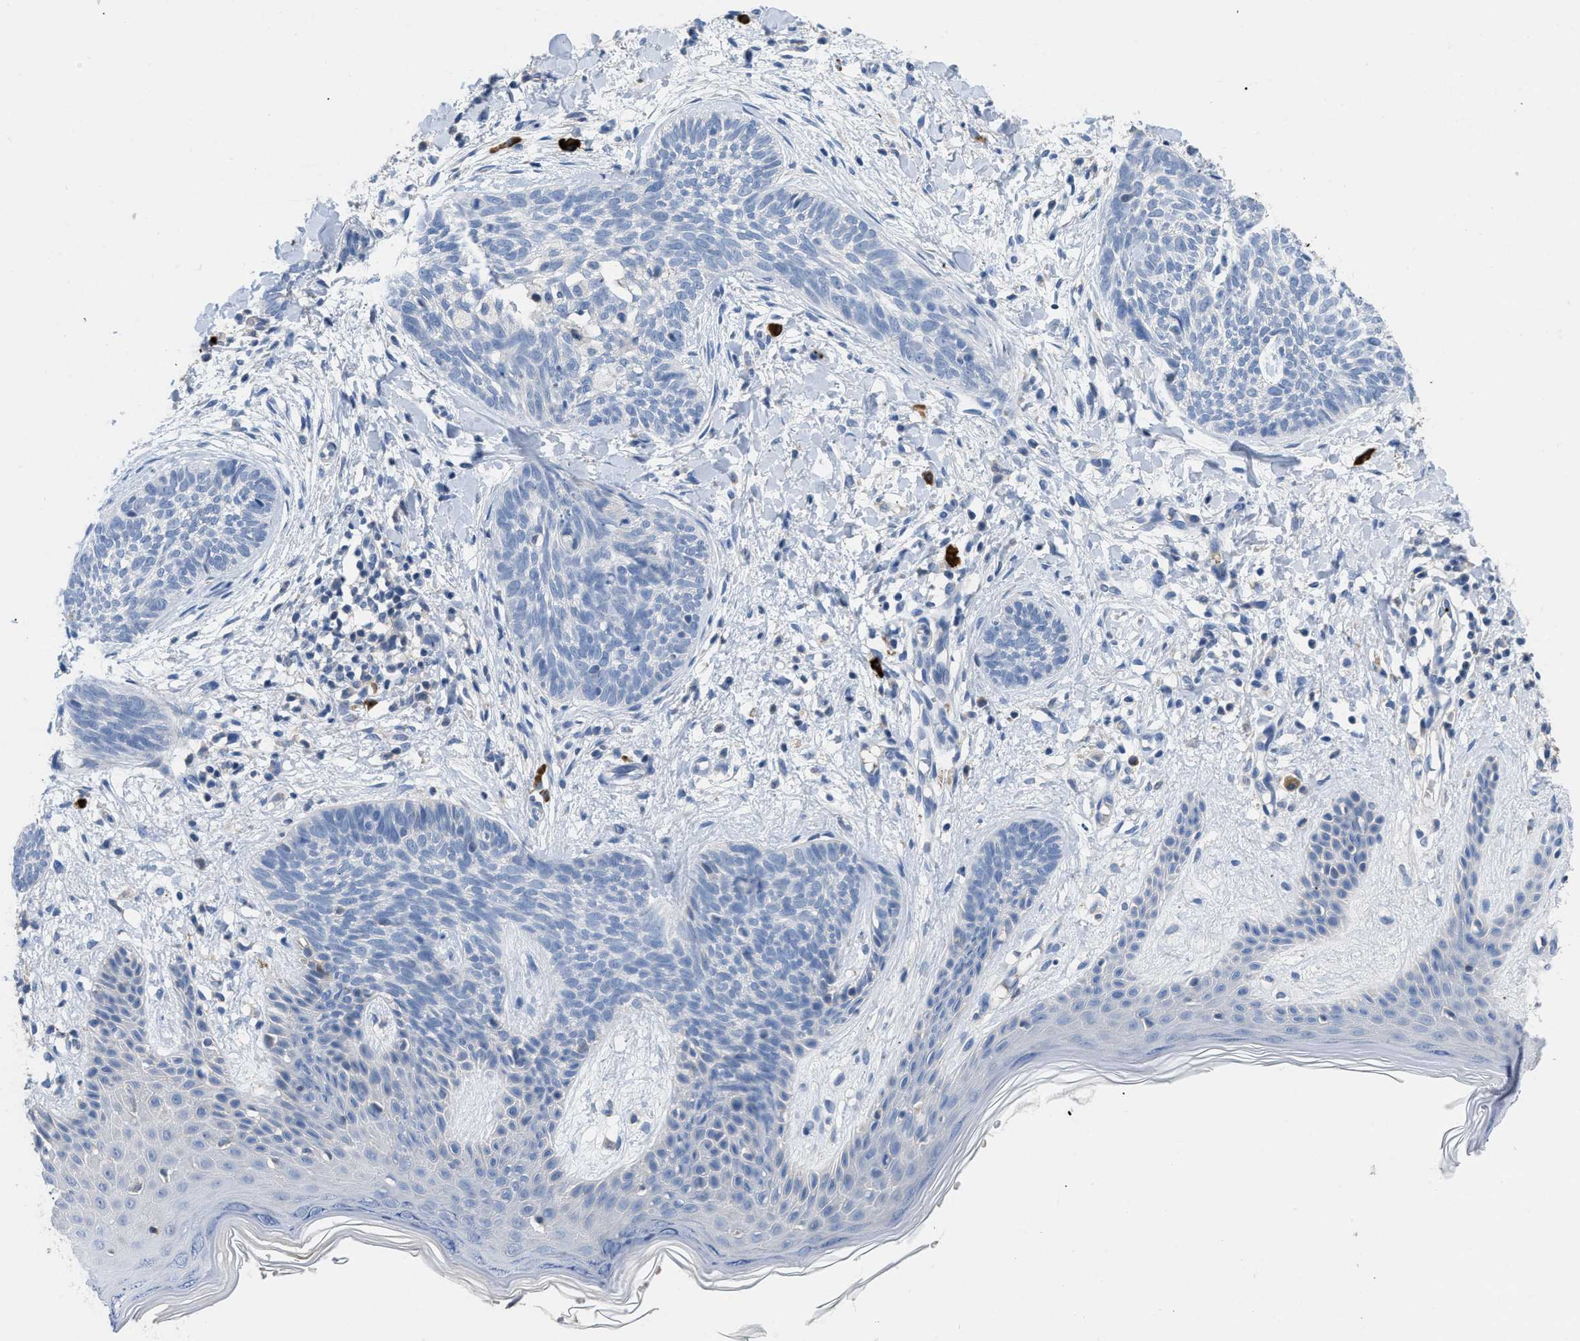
{"staining": {"intensity": "negative", "quantity": "none", "location": "none"}, "tissue": "skin cancer", "cell_type": "Tumor cells", "image_type": "cancer", "snomed": [{"axis": "morphology", "description": "Basal cell carcinoma"}, {"axis": "topography", "description": "Skin"}], "caption": "The image exhibits no staining of tumor cells in skin basal cell carcinoma. (DAB (3,3'-diaminobenzidine) immunohistochemistry (IHC) visualized using brightfield microscopy, high magnification).", "gene": "FGF18", "patient": {"sex": "female", "age": 59}}